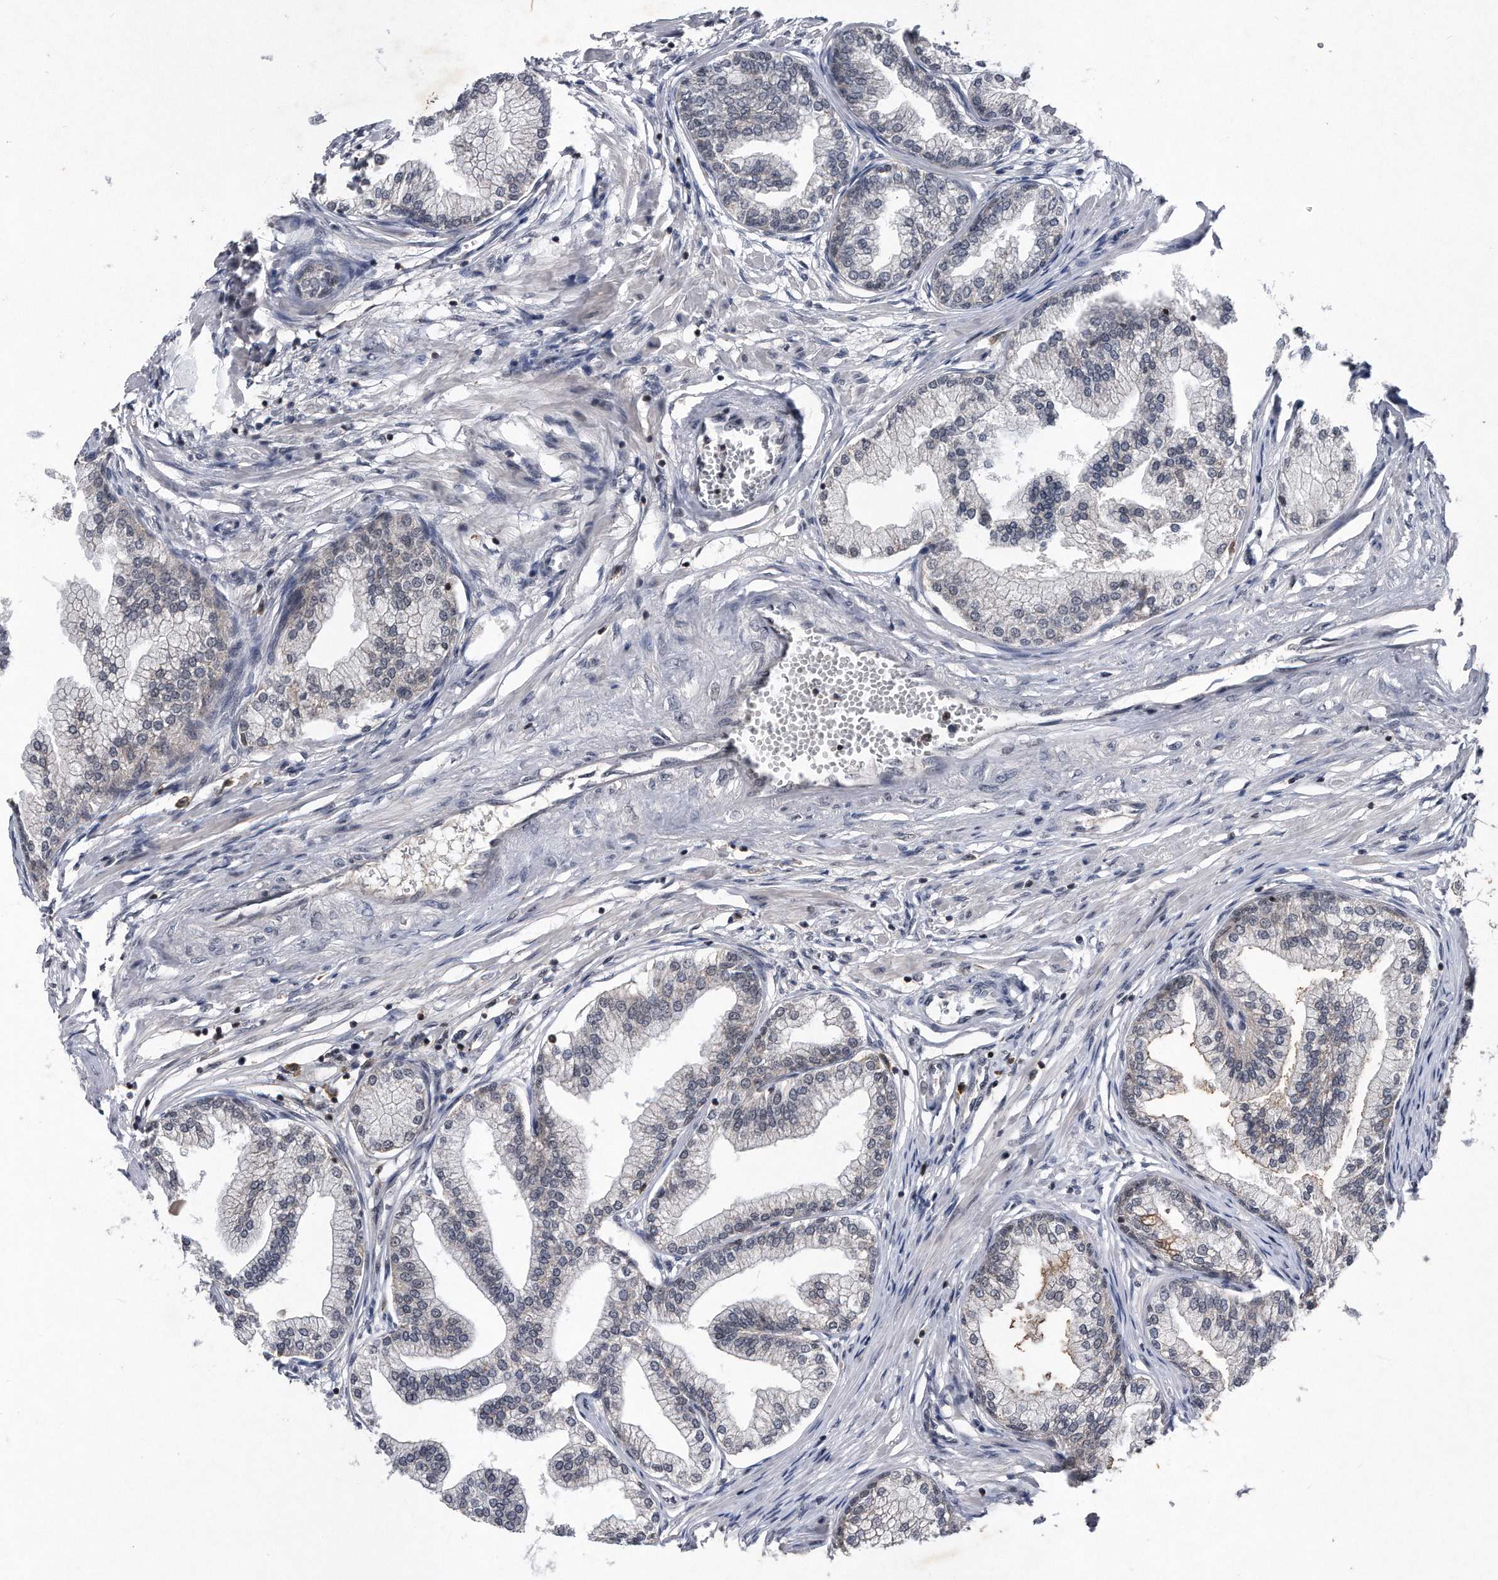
{"staining": {"intensity": "moderate", "quantity": "25%-75%", "location": "nuclear"}, "tissue": "prostate", "cell_type": "Glandular cells", "image_type": "normal", "snomed": [{"axis": "morphology", "description": "Normal tissue, NOS"}, {"axis": "morphology", "description": "Urothelial carcinoma, Low grade"}, {"axis": "topography", "description": "Urinary bladder"}, {"axis": "topography", "description": "Prostate"}], "caption": "Brown immunohistochemical staining in benign human prostate demonstrates moderate nuclear positivity in about 25%-75% of glandular cells.", "gene": "VIRMA", "patient": {"sex": "male", "age": 60}}